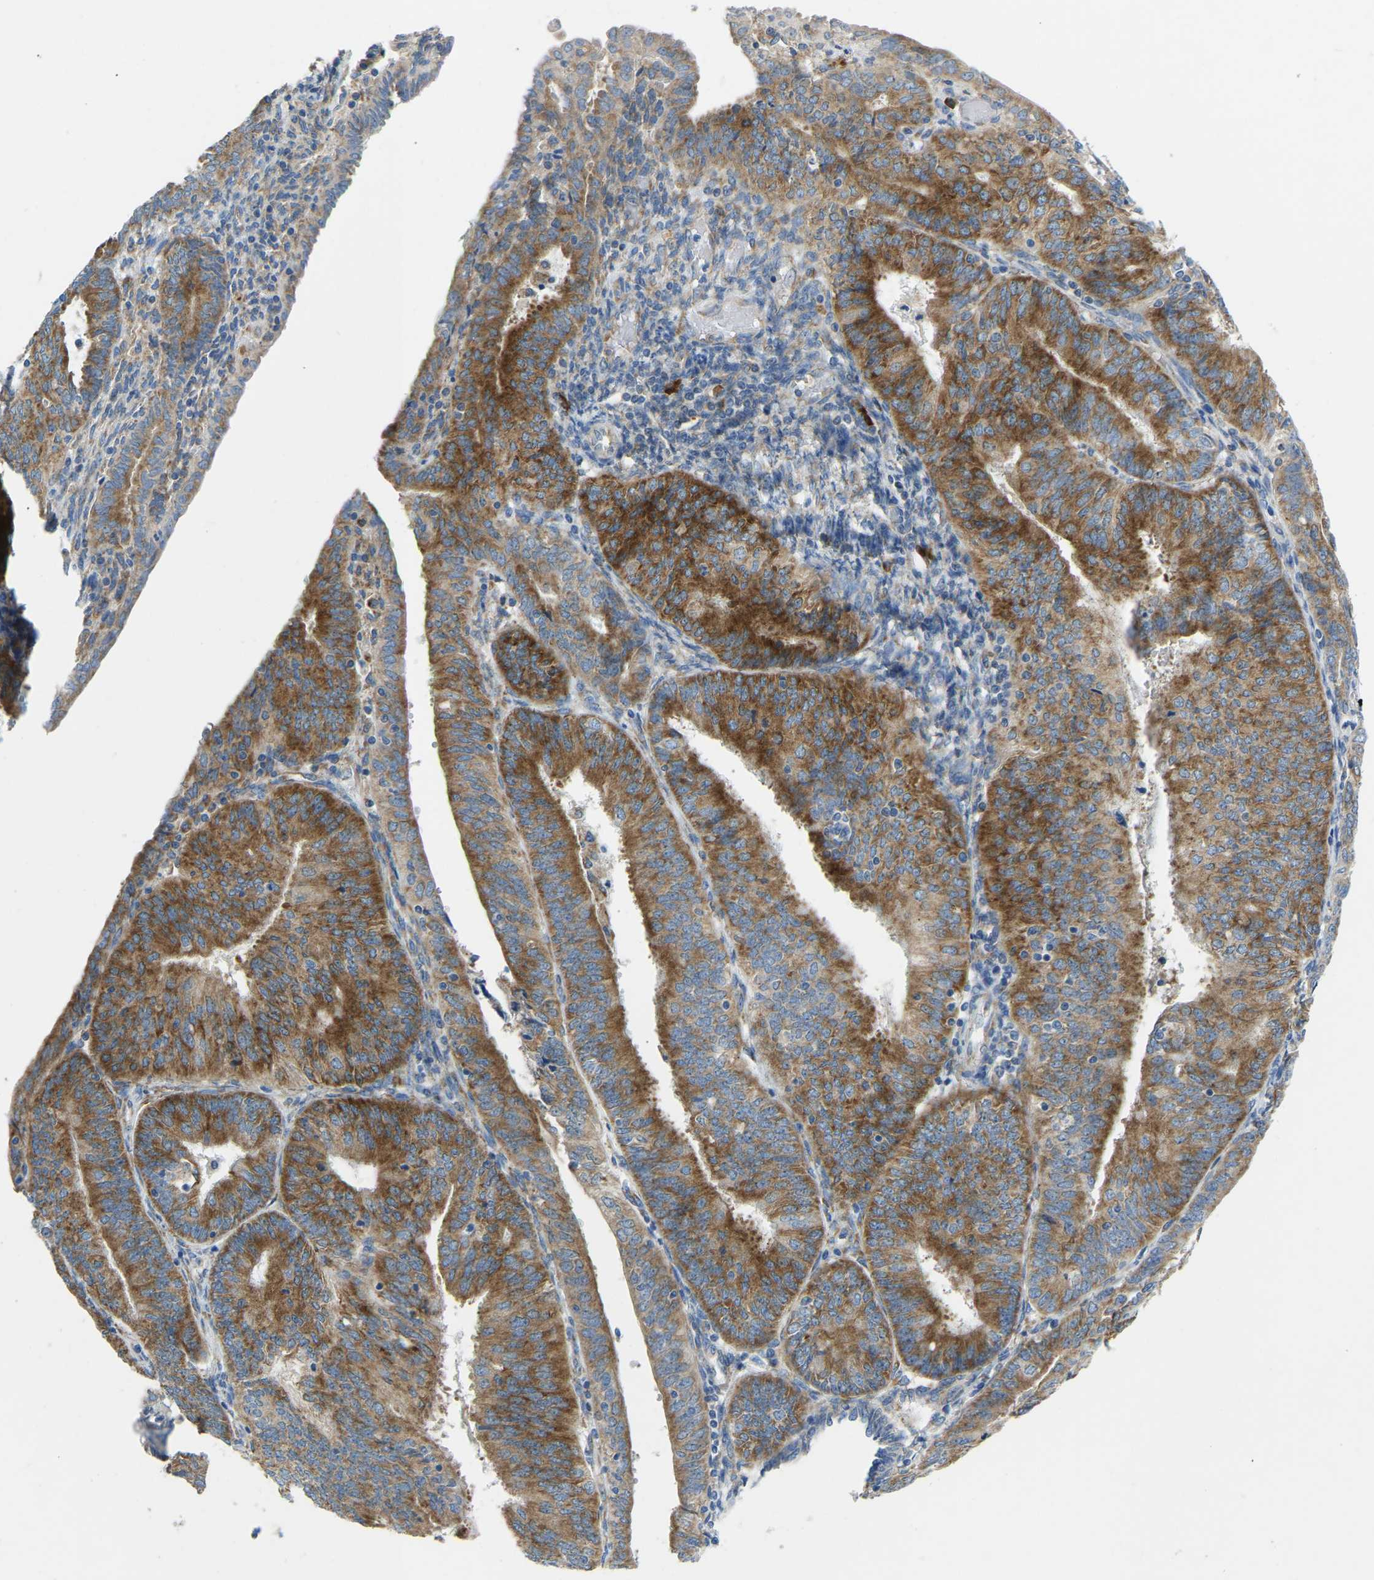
{"staining": {"intensity": "strong", "quantity": ">75%", "location": "cytoplasmic/membranous"}, "tissue": "endometrial cancer", "cell_type": "Tumor cells", "image_type": "cancer", "snomed": [{"axis": "morphology", "description": "Adenocarcinoma, NOS"}, {"axis": "topography", "description": "Endometrium"}], "caption": "Endometrial cancer stained with DAB (3,3'-diaminobenzidine) immunohistochemistry (IHC) reveals high levels of strong cytoplasmic/membranous expression in about >75% of tumor cells.", "gene": "SND1", "patient": {"sex": "female", "age": 58}}